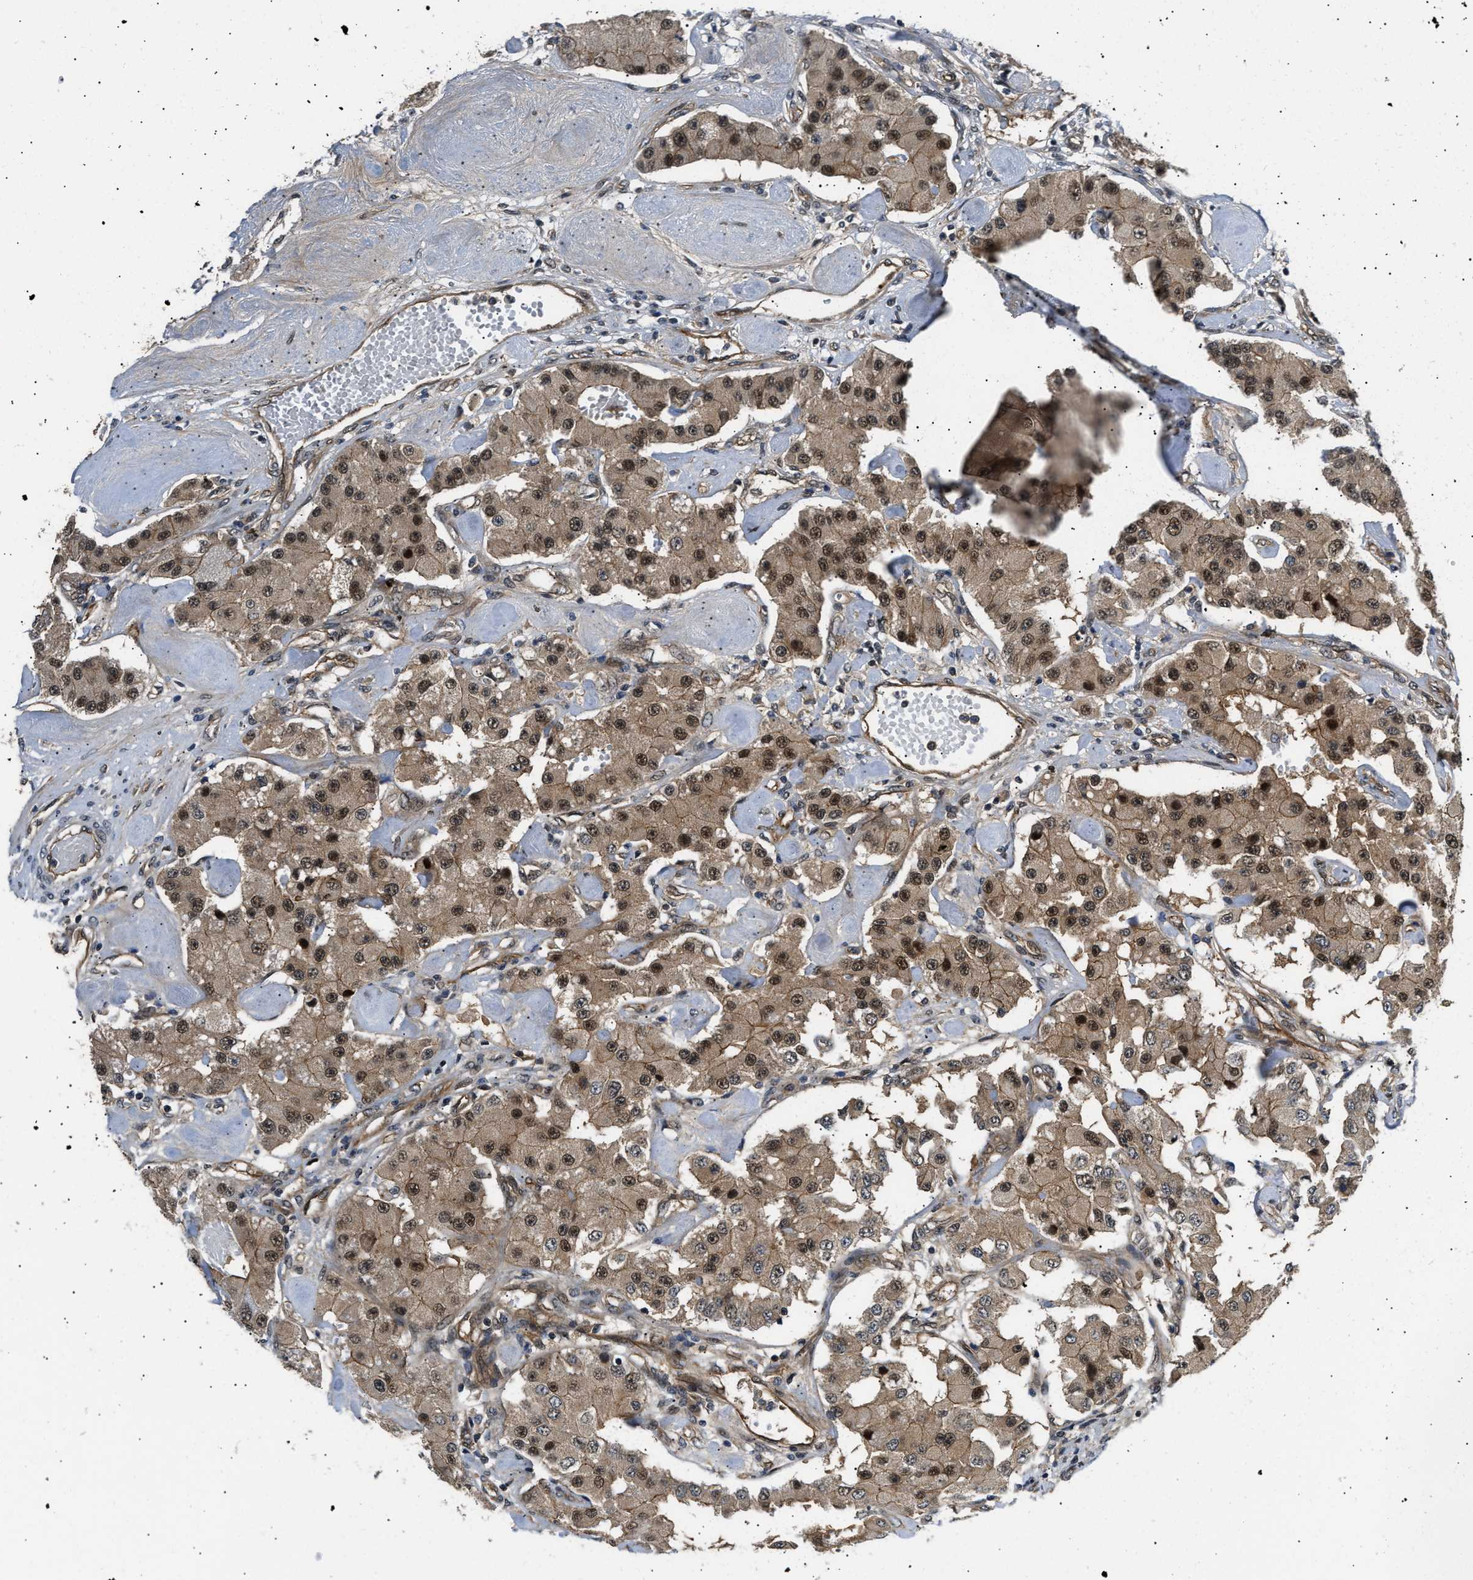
{"staining": {"intensity": "moderate", "quantity": ">75%", "location": "cytoplasmic/membranous,nuclear"}, "tissue": "carcinoid", "cell_type": "Tumor cells", "image_type": "cancer", "snomed": [{"axis": "morphology", "description": "Carcinoid, malignant, NOS"}, {"axis": "topography", "description": "Pancreas"}], "caption": "About >75% of tumor cells in malignant carcinoid show moderate cytoplasmic/membranous and nuclear protein staining as visualized by brown immunohistochemical staining.", "gene": "COPS2", "patient": {"sex": "male", "age": 41}}